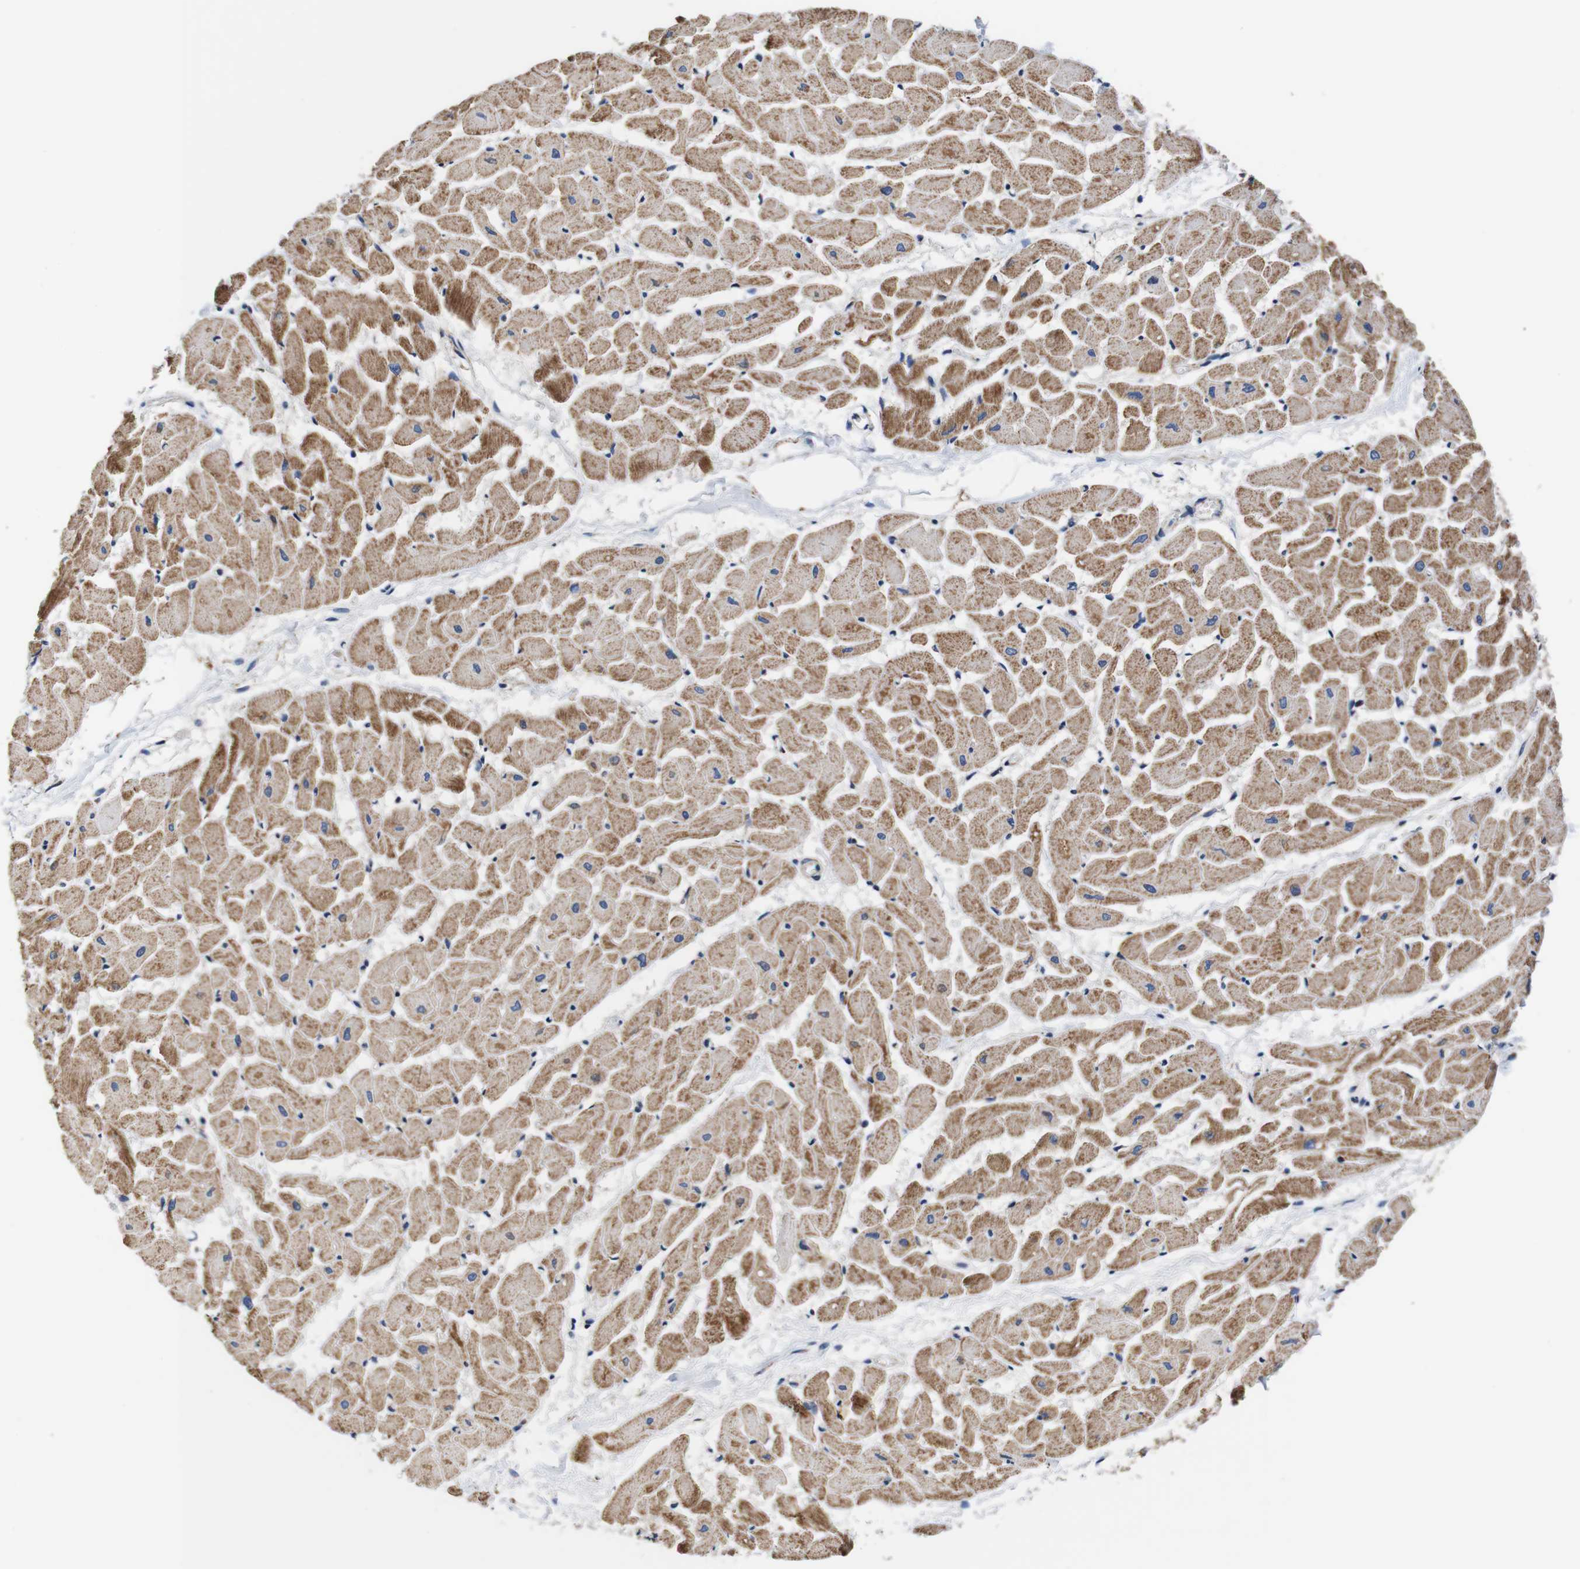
{"staining": {"intensity": "moderate", "quantity": ">75%", "location": "cytoplasmic/membranous"}, "tissue": "heart muscle", "cell_type": "Cardiomyocytes", "image_type": "normal", "snomed": [{"axis": "morphology", "description": "Normal tissue, NOS"}, {"axis": "topography", "description": "Heart"}], "caption": "Moderate cytoplasmic/membranous expression for a protein is appreciated in about >75% of cardiomyocytes of normal heart muscle using immunohistochemistry.", "gene": "LRP4", "patient": {"sex": "female", "age": 19}}